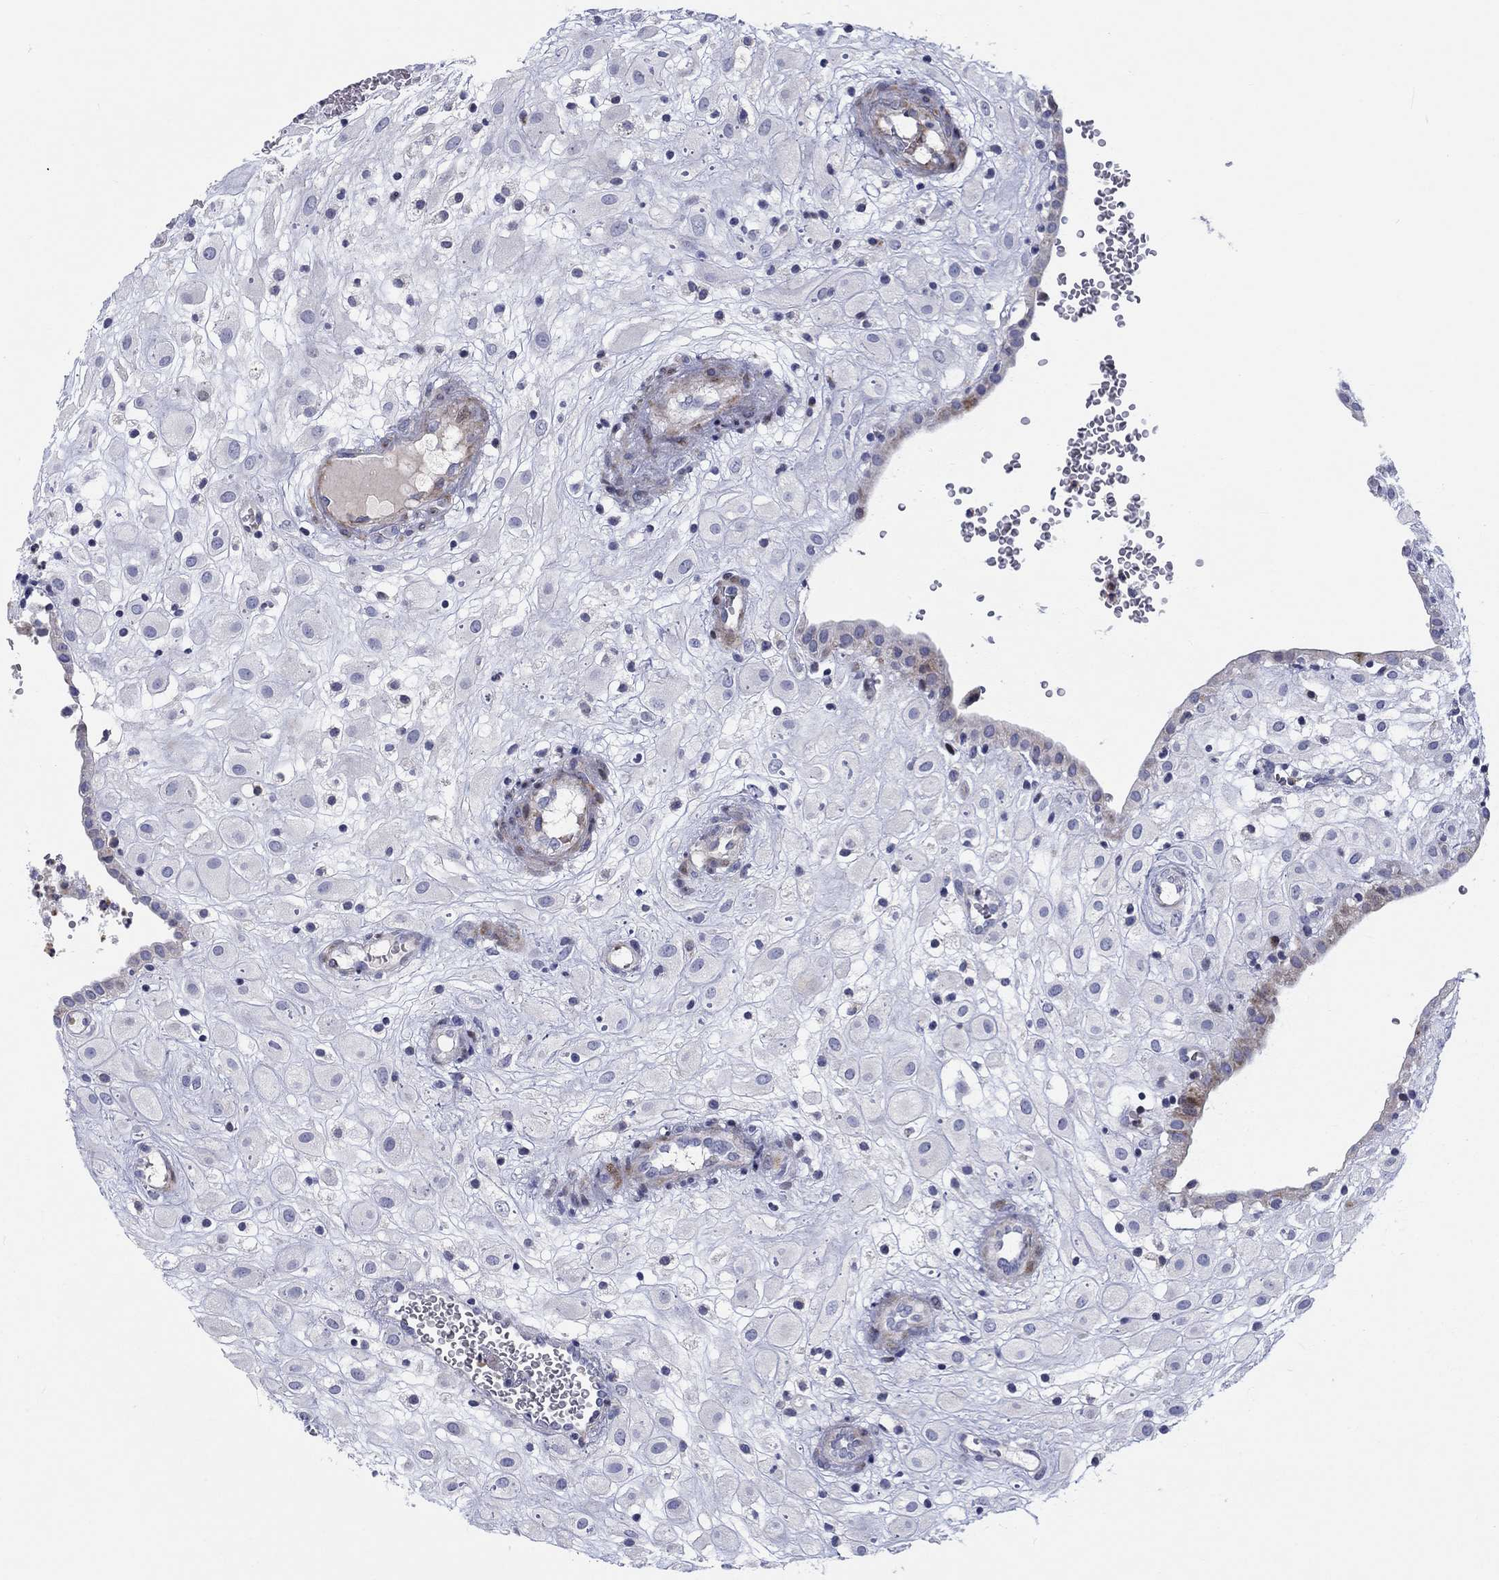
{"staining": {"intensity": "negative", "quantity": "none", "location": "none"}, "tissue": "placenta", "cell_type": "Decidual cells", "image_type": "normal", "snomed": [{"axis": "morphology", "description": "Normal tissue, NOS"}, {"axis": "topography", "description": "Placenta"}], "caption": "Immunohistochemistry of unremarkable placenta demonstrates no positivity in decidual cells.", "gene": "ARHGAP36", "patient": {"sex": "female", "age": 24}}